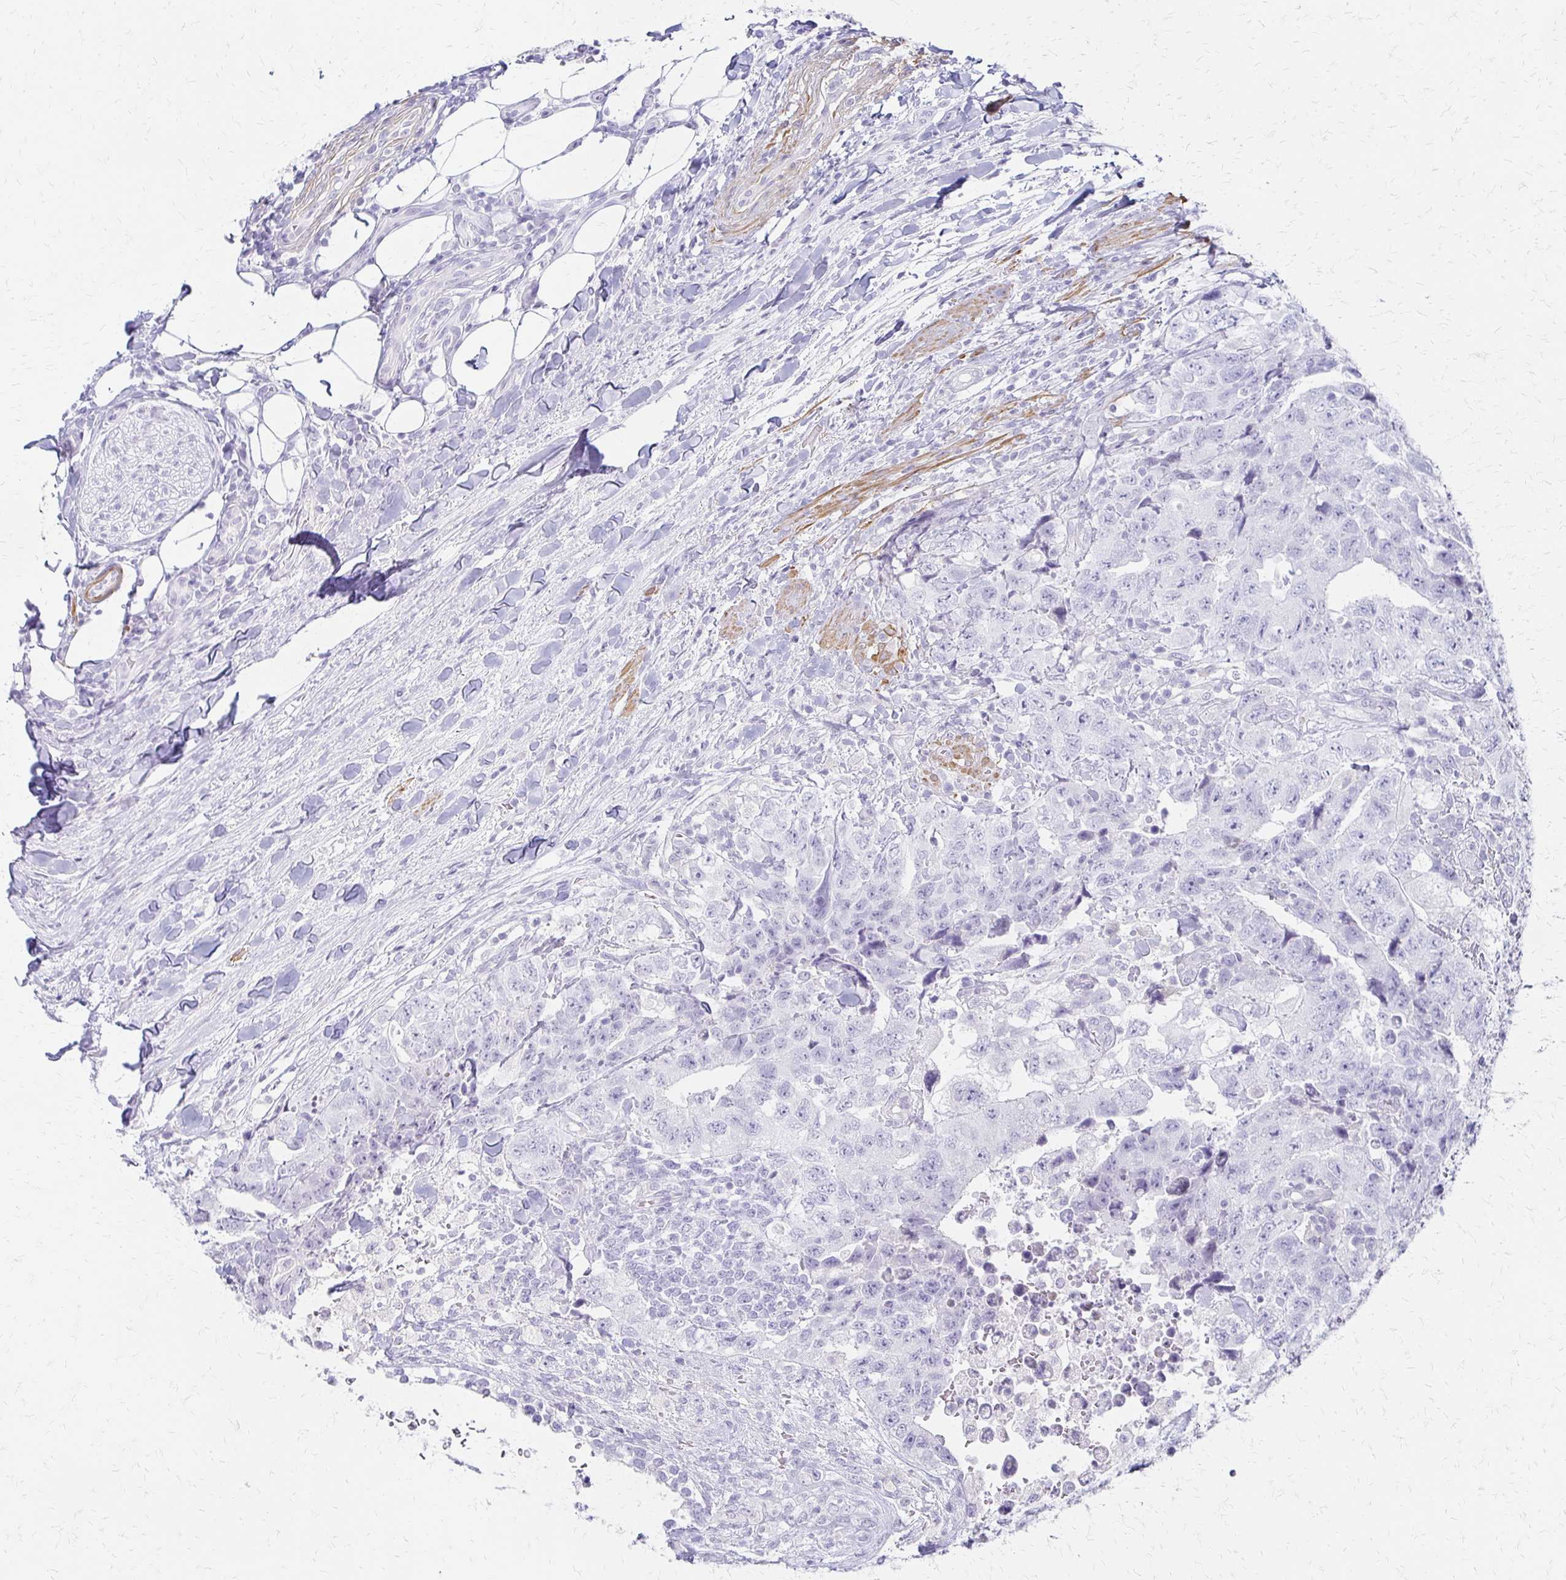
{"staining": {"intensity": "negative", "quantity": "none", "location": "none"}, "tissue": "testis cancer", "cell_type": "Tumor cells", "image_type": "cancer", "snomed": [{"axis": "morphology", "description": "Carcinoma, Embryonal, NOS"}, {"axis": "topography", "description": "Testis"}], "caption": "High magnification brightfield microscopy of testis cancer stained with DAB (3,3'-diaminobenzidine) (brown) and counterstained with hematoxylin (blue): tumor cells show no significant expression. (DAB (3,3'-diaminobenzidine) IHC, high magnification).", "gene": "IVL", "patient": {"sex": "male", "age": 24}}